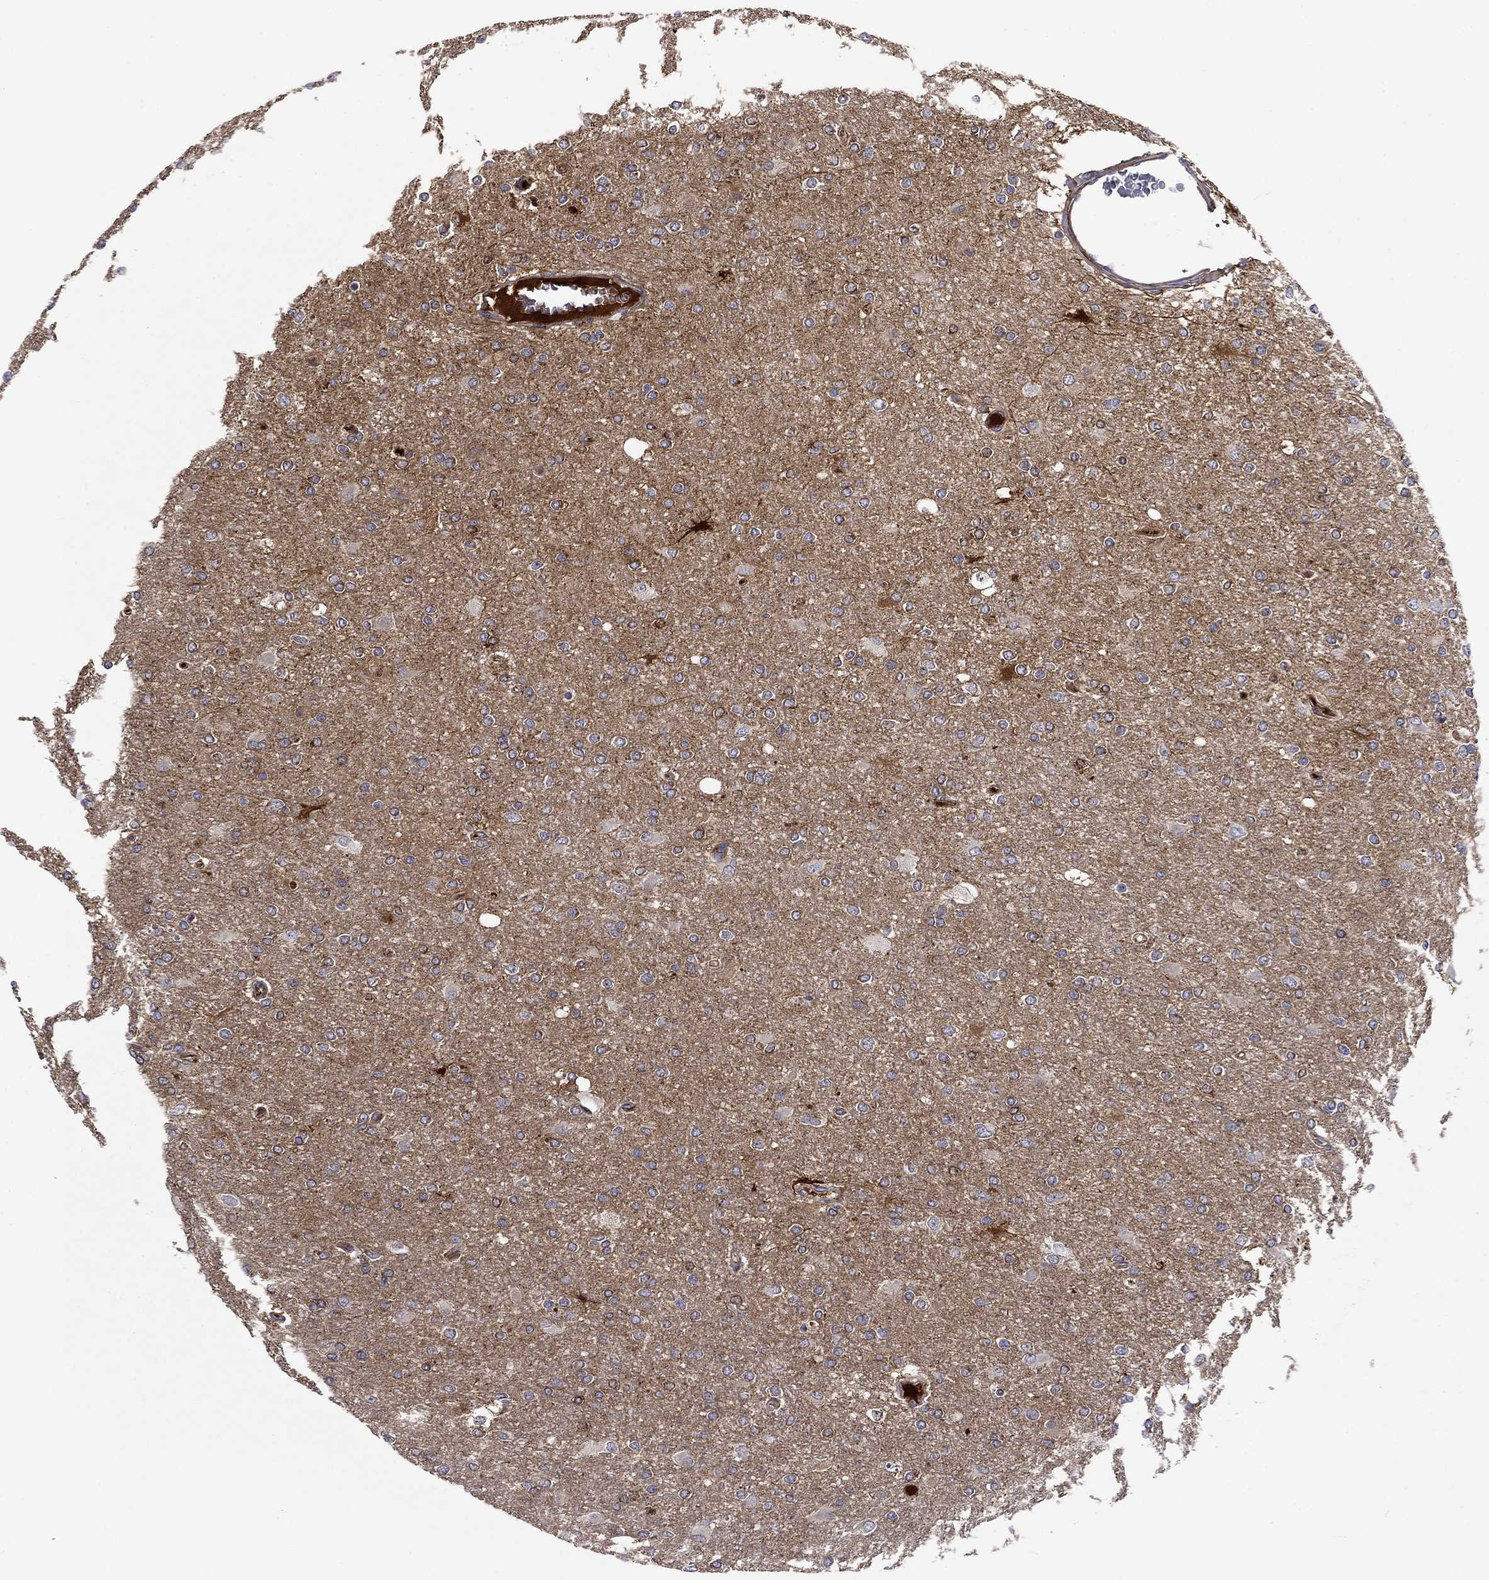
{"staining": {"intensity": "negative", "quantity": "none", "location": "none"}, "tissue": "glioma", "cell_type": "Tumor cells", "image_type": "cancer", "snomed": [{"axis": "morphology", "description": "Glioma, malignant, High grade"}, {"axis": "topography", "description": "Cerebral cortex"}], "caption": "There is no significant expression in tumor cells of glioma. Brightfield microscopy of immunohistochemistry (IHC) stained with DAB (brown) and hematoxylin (blue), captured at high magnification.", "gene": "CNDP1", "patient": {"sex": "male", "age": 70}}